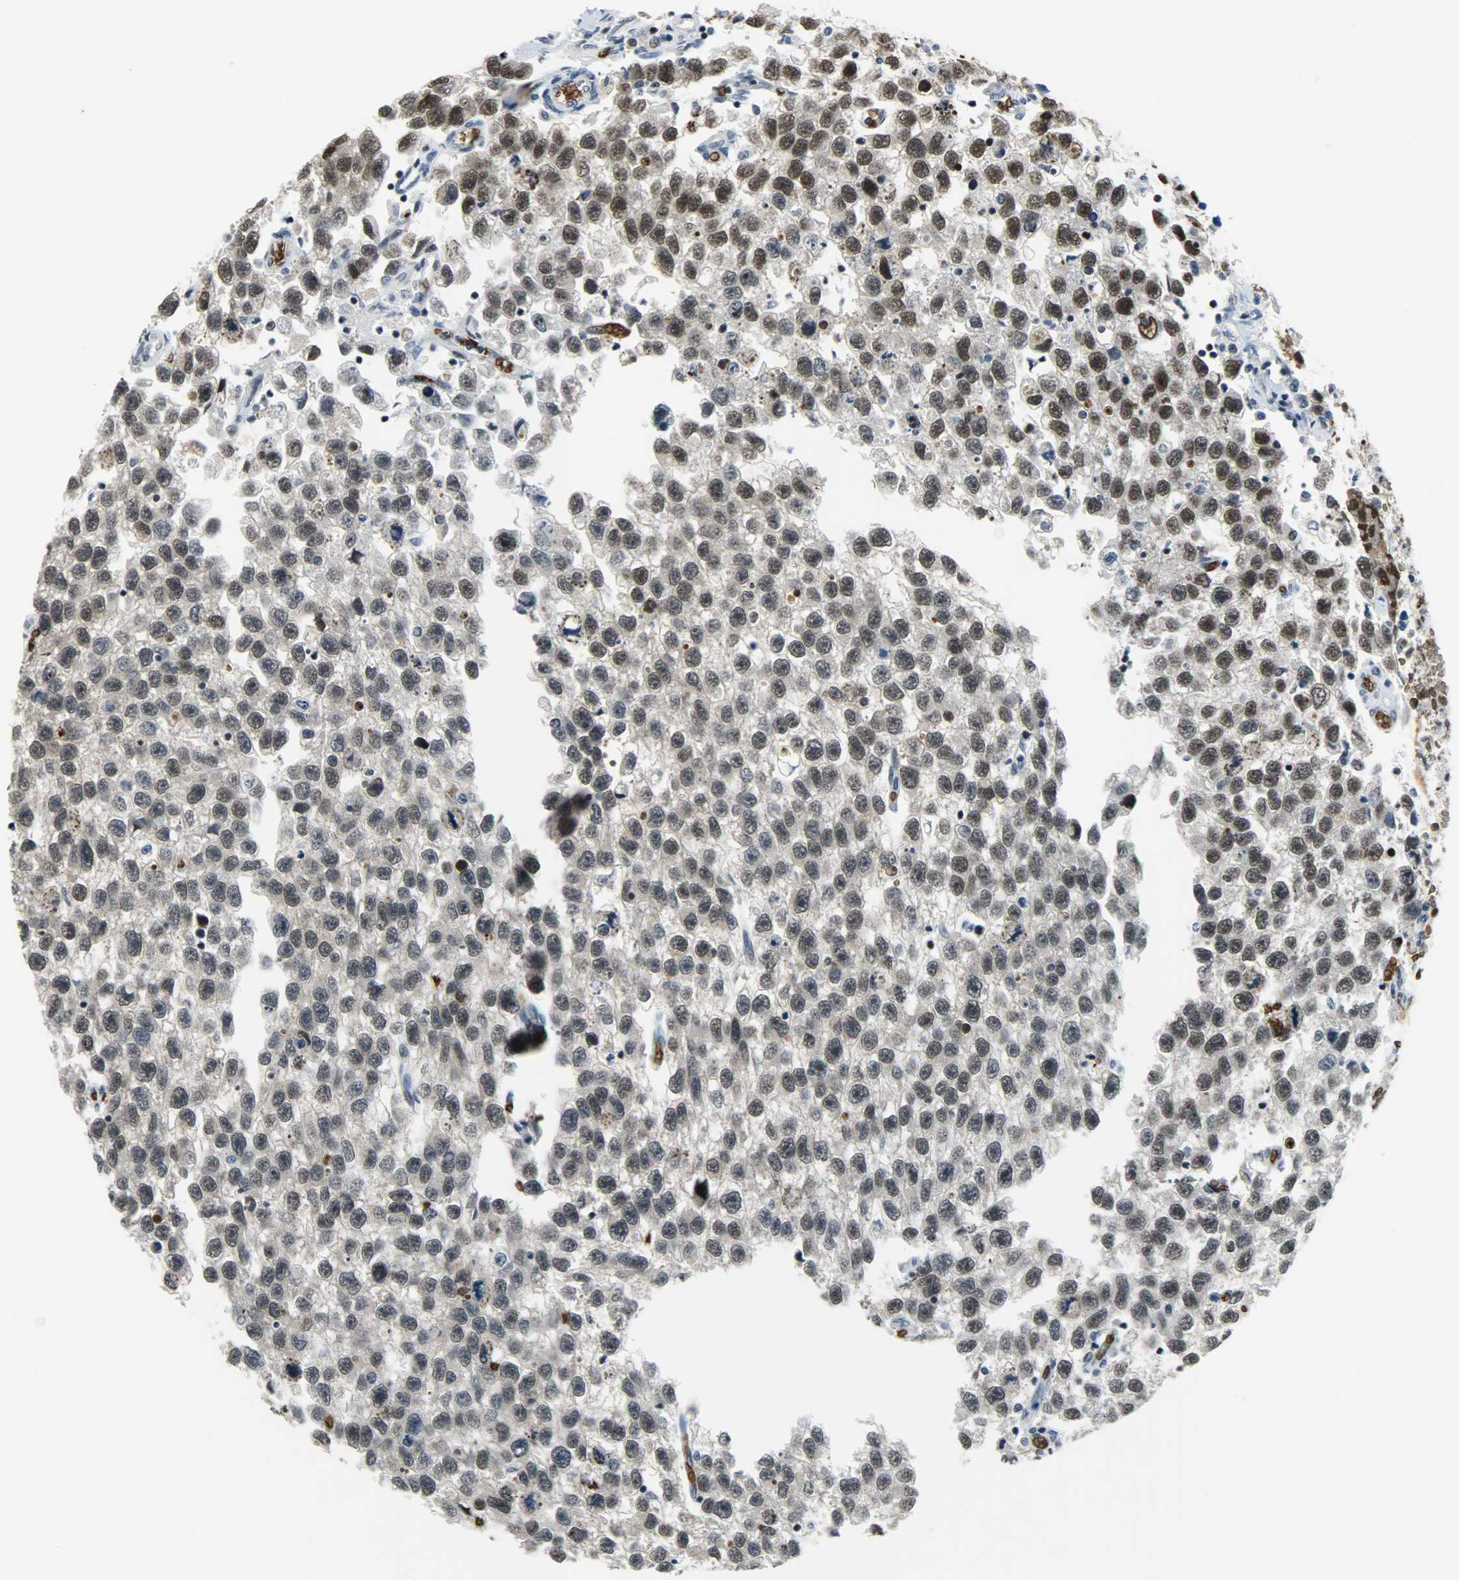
{"staining": {"intensity": "strong", "quantity": ">75%", "location": "nuclear"}, "tissue": "testis cancer", "cell_type": "Tumor cells", "image_type": "cancer", "snomed": [{"axis": "morphology", "description": "Seminoma, NOS"}, {"axis": "topography", "description": "Testis"}], "caption": "Human testis seminoma stained for a protein (brown) shows strong nuclear positive expression in approximately >75% of tumor cells.", "gene": "SNAI1", "patient": {"sex": "male", "age": 33}}